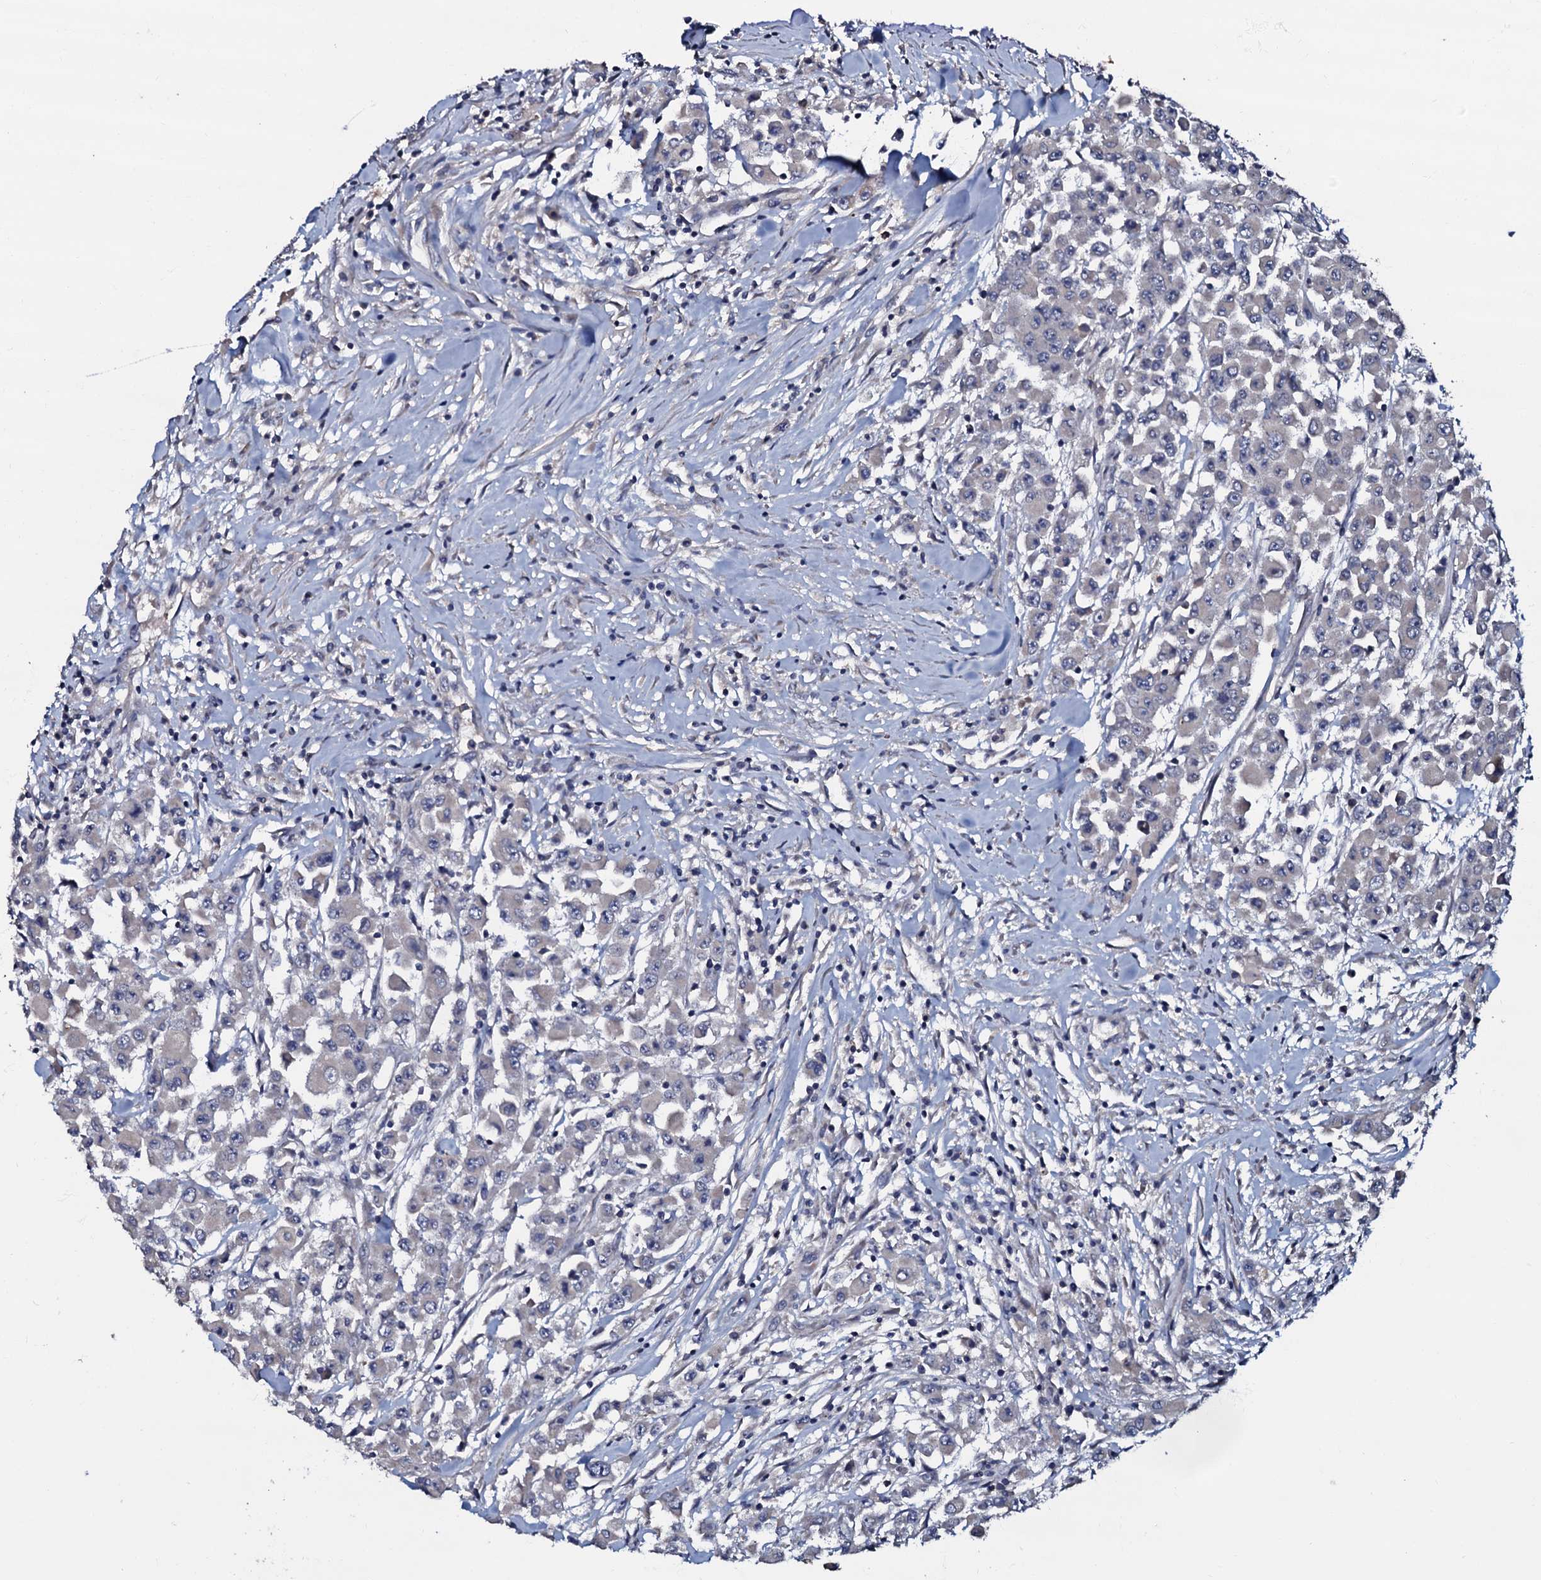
{"staining": {"intensity": "negative", "quantity": "none", "location": "none"}, "tissue": "colorectal cancer", "cell_type": "Tumor cells", "image_type": "cancer", "snomed": [{"axis": "morphology", "description": "Adenocarcinoma, NOS"}, {"axis": "topography", "description": "Colon"}], "caption": "Immunohistochemistry photomicrograph of human colorectal cancer (adenocarcinoma) stained for a protein (brown), which exhibits no expression in tumor cells. (DAB (3,3'-diaminobenzidine) IHC, high magnification).", "gene": "CPNE2", "patient": {"sex": "male", "age": 51}}